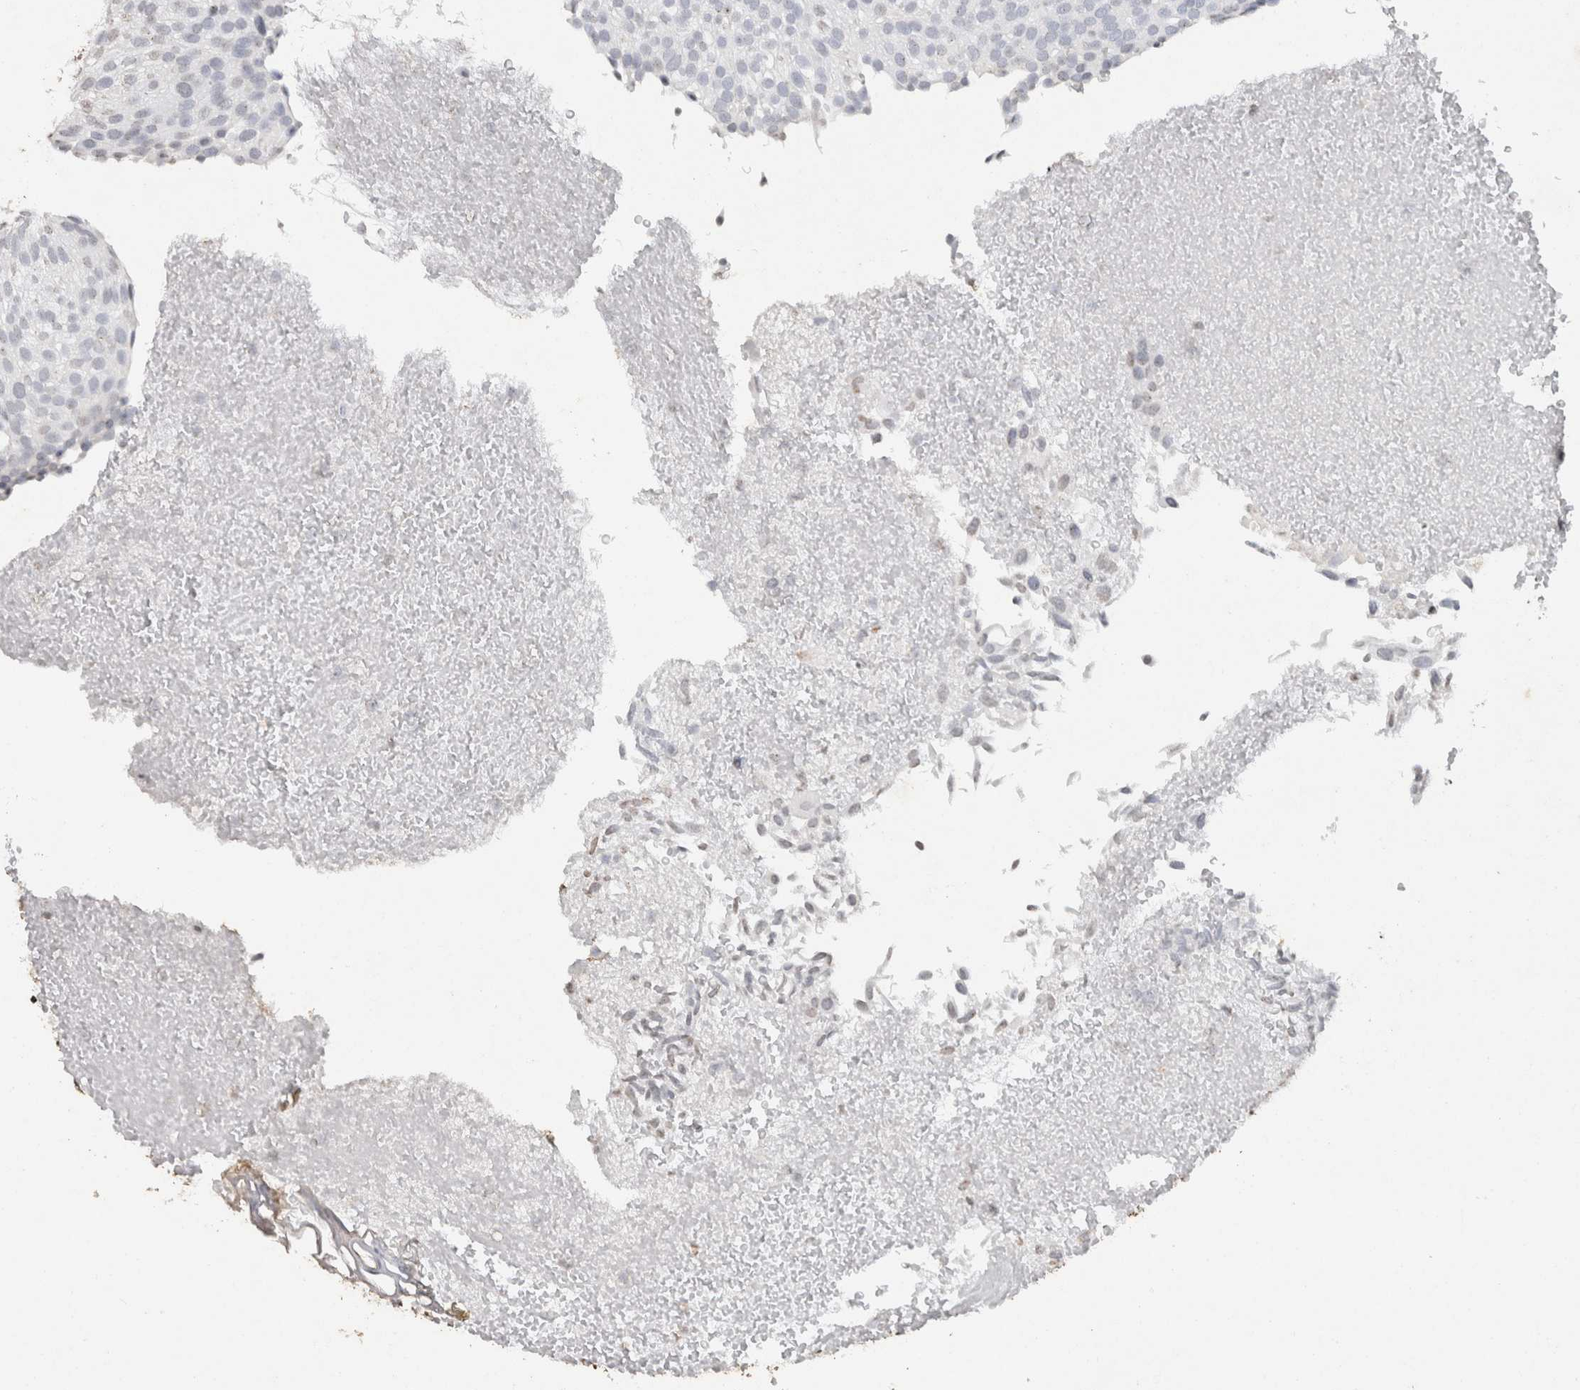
{"staining": {"intensity": "negative", "quantity": "none", "location": "none"}, "tissue": "urothelial cancer", "cell_type": "Tumor cells", "image_type": "cancer", "snomed": [{"axis": "morphology", "description": "Urothelial carcinoma, Low grade"}, {"axis": "topography", "description": "Urinary bladder"}], "caption": "This micrograph is of urothelial carcinoma (low-grade) stained with immunohistochemistry to label a protein in brown with the nuclei are counter-stained blue. There is no positivity in tumor cells. (Immunohistochemistry (ihc), brightfield microscopy, high magnification).", "gene": "CNTN1", "patient": {"sex": "male", "age": 78}}